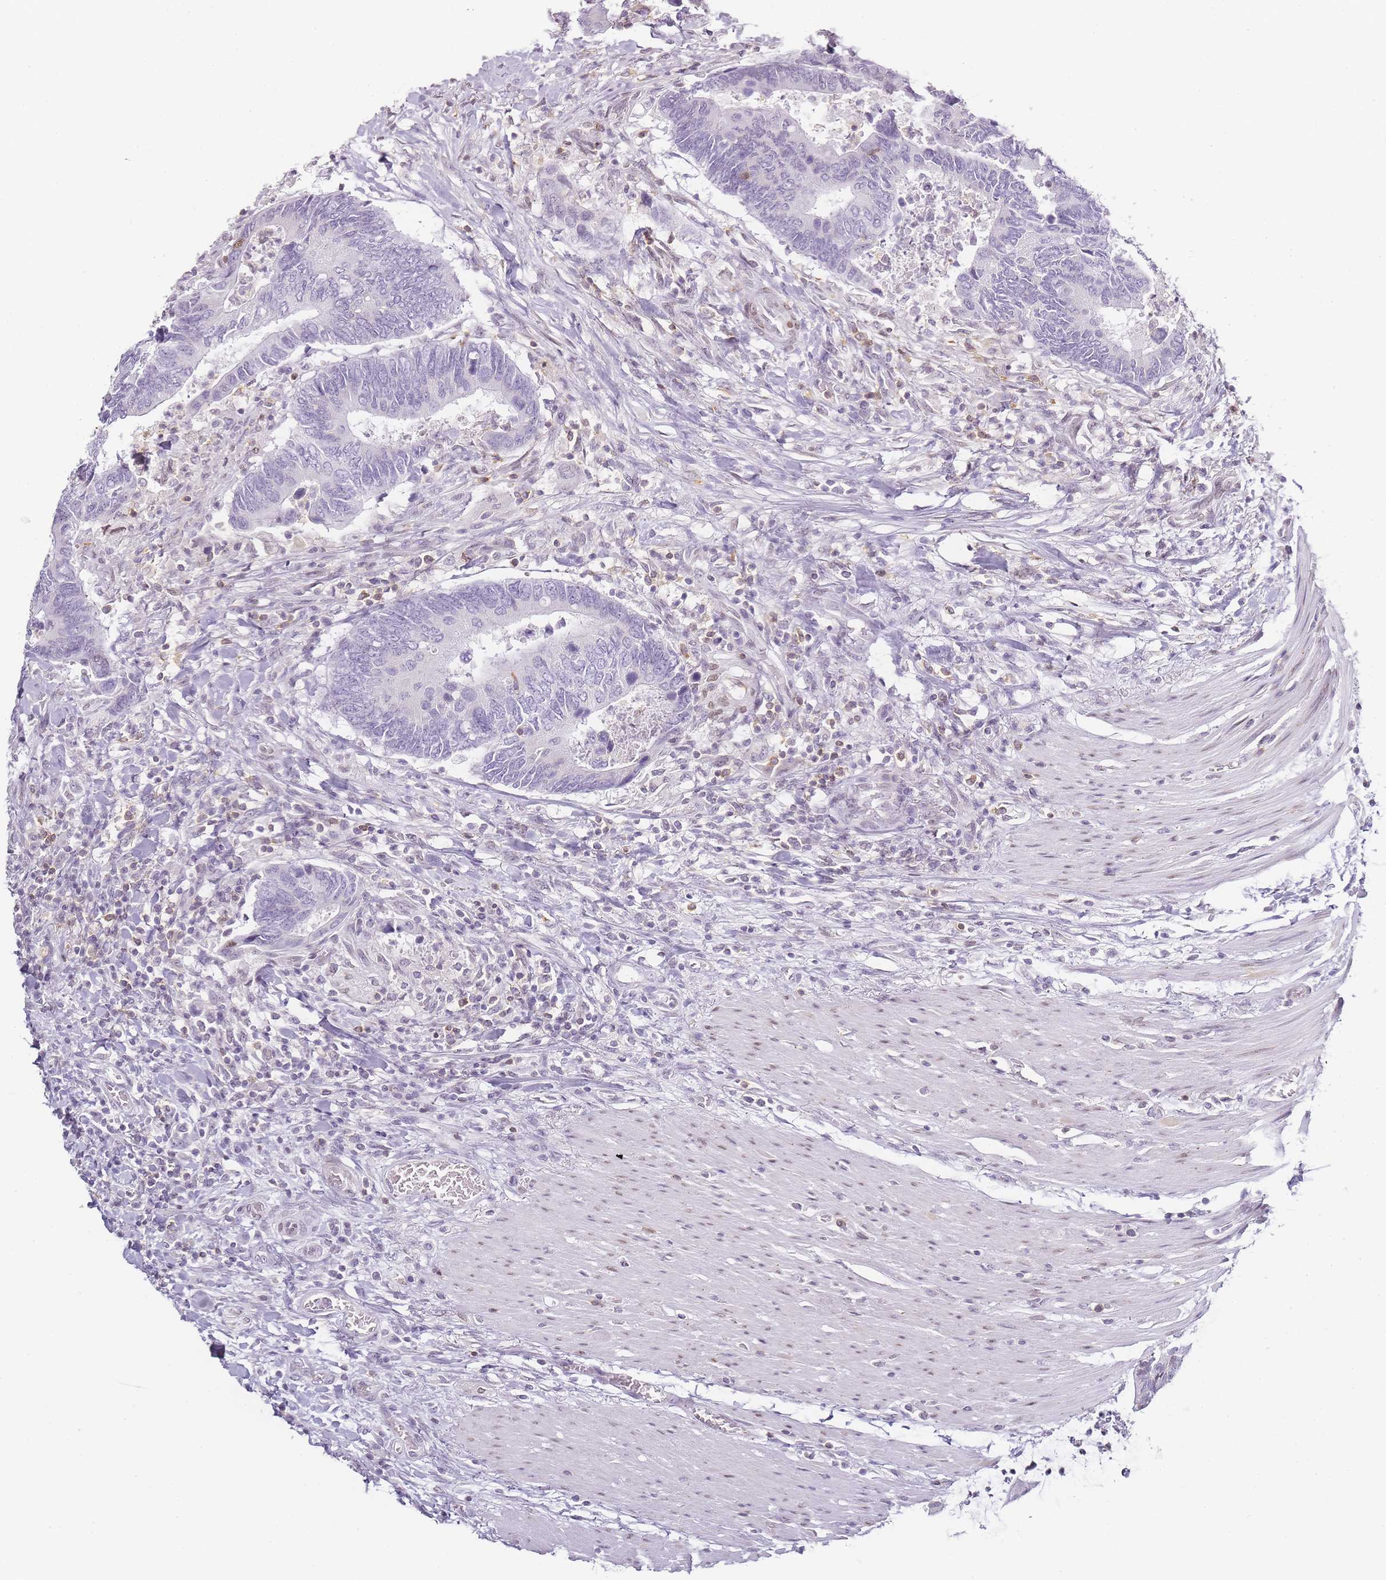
{"staining": {"intensity": "negative", "quantity": "none", "location": "none"}, "tissue": "colorectal cancer", "cell_type": "Tumor cells", "image_type": "cancer", "snomed": [{"axis": "morphology", "description": "Adenocarcinoma, NOS"}, {"axis": "topography", "description": "Colon"}], "caption": "Immunohistochemistry image of colorectal cancer (adenocarcinoma) stained for a protein (brown), which exhibits no staining in tumor cells. (DAB immunohistochemistry (IHC) visualized using brightfield microscopy, high magnification).", "gene": "JAKMIP1", "patient": {"sex": "male", "age": 87}}